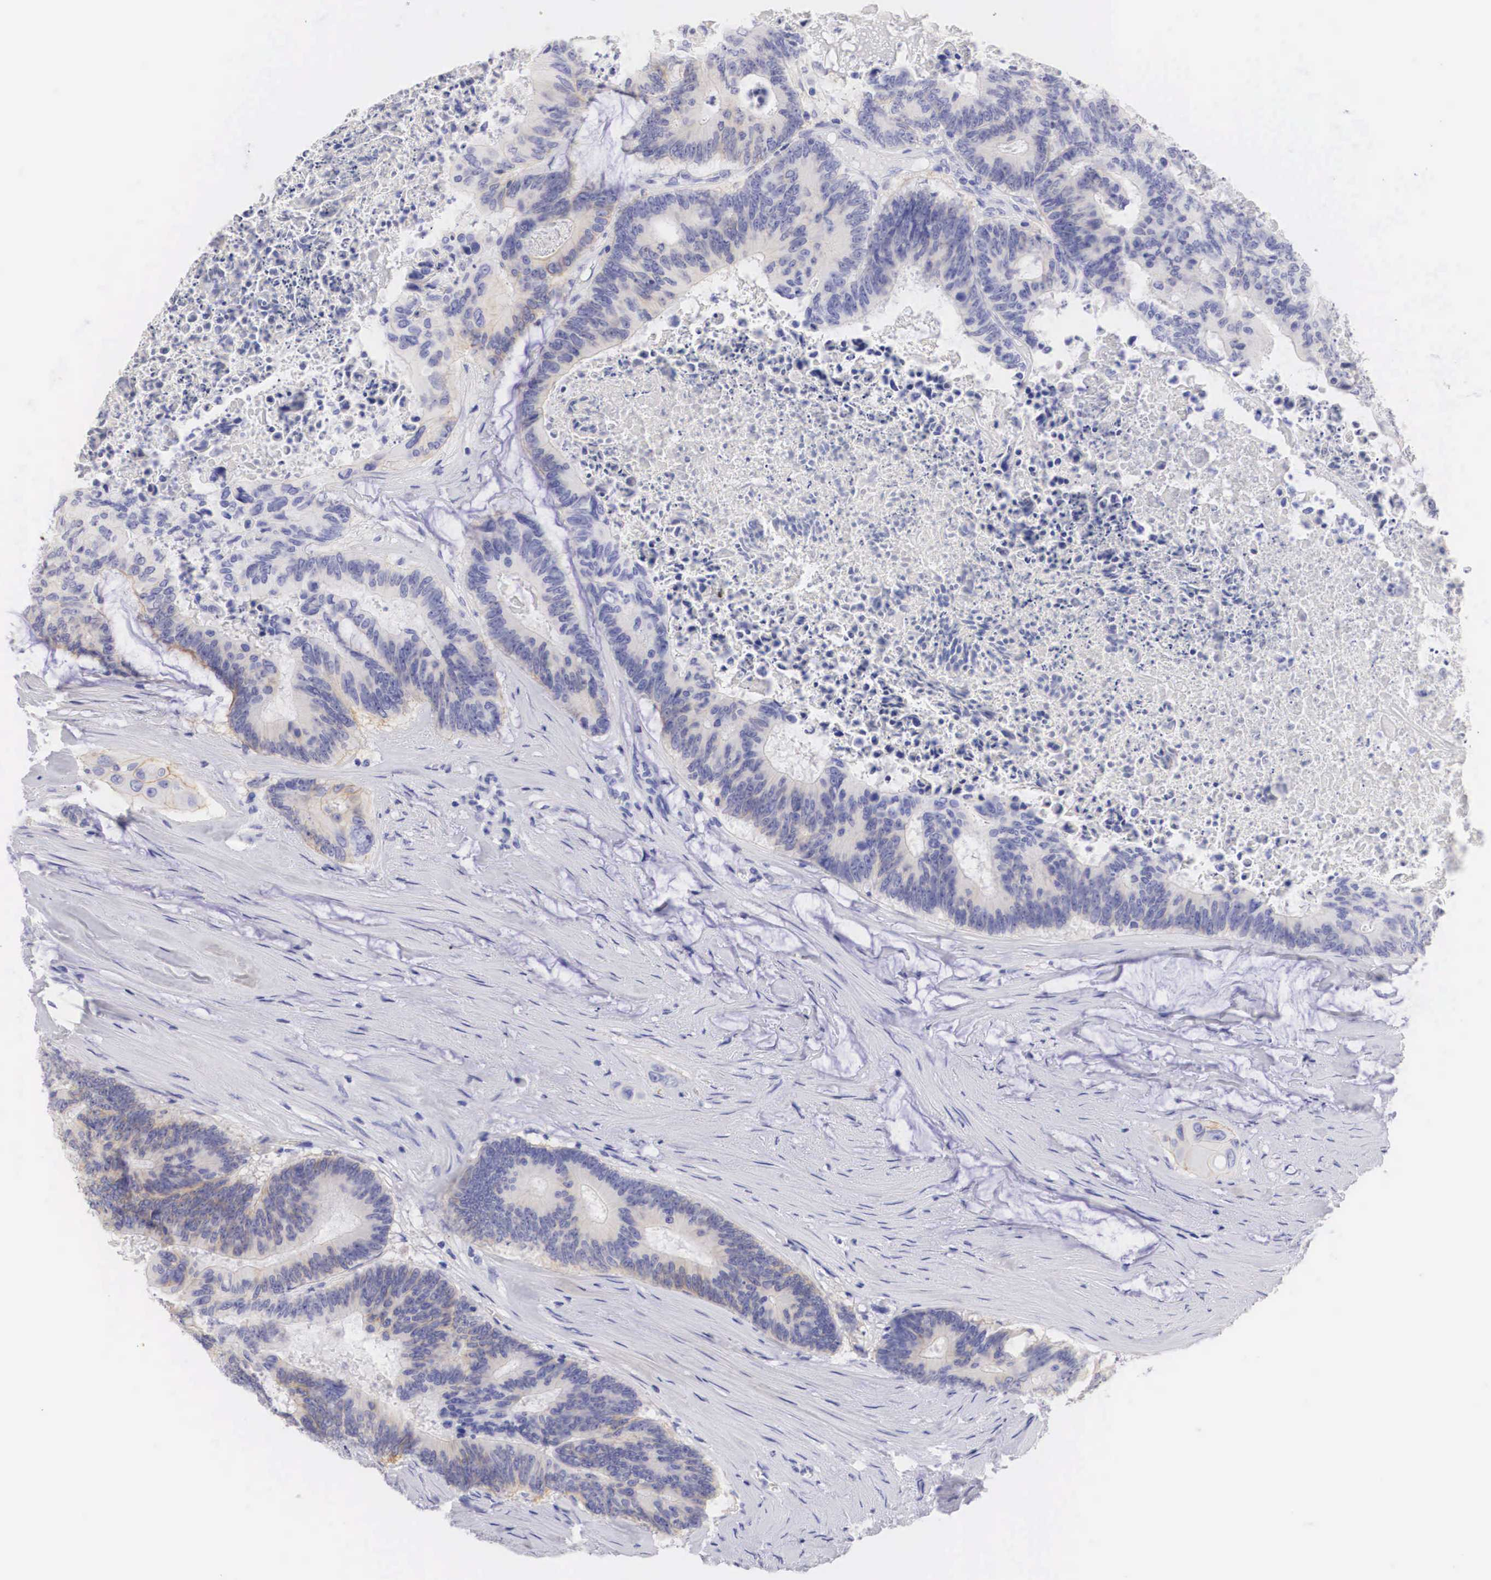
{"staining": {"intensity": "weak", "quantity": ">75%", "location": "cytoplasmic/membranous"}, "tissue": "colorectal cancer", "cell_type": "Tumor cells", "image_type": "cancer", "snomed": [{"axis": "morphology", "description": "Adenocarcinoma, NOS"}, {"axis": "topography", "description": "Colon"}], "caption": "Protein analysis of colorectal cancer tissue demonstrates weak cytoplasmic/membranous staining in approximately >75% of tumor cells. (brown staining indicates protein expression, while blue staining denotes nuclei).", "gene": "ERBB2", "patient": {"sex": "male", "age": 65}}